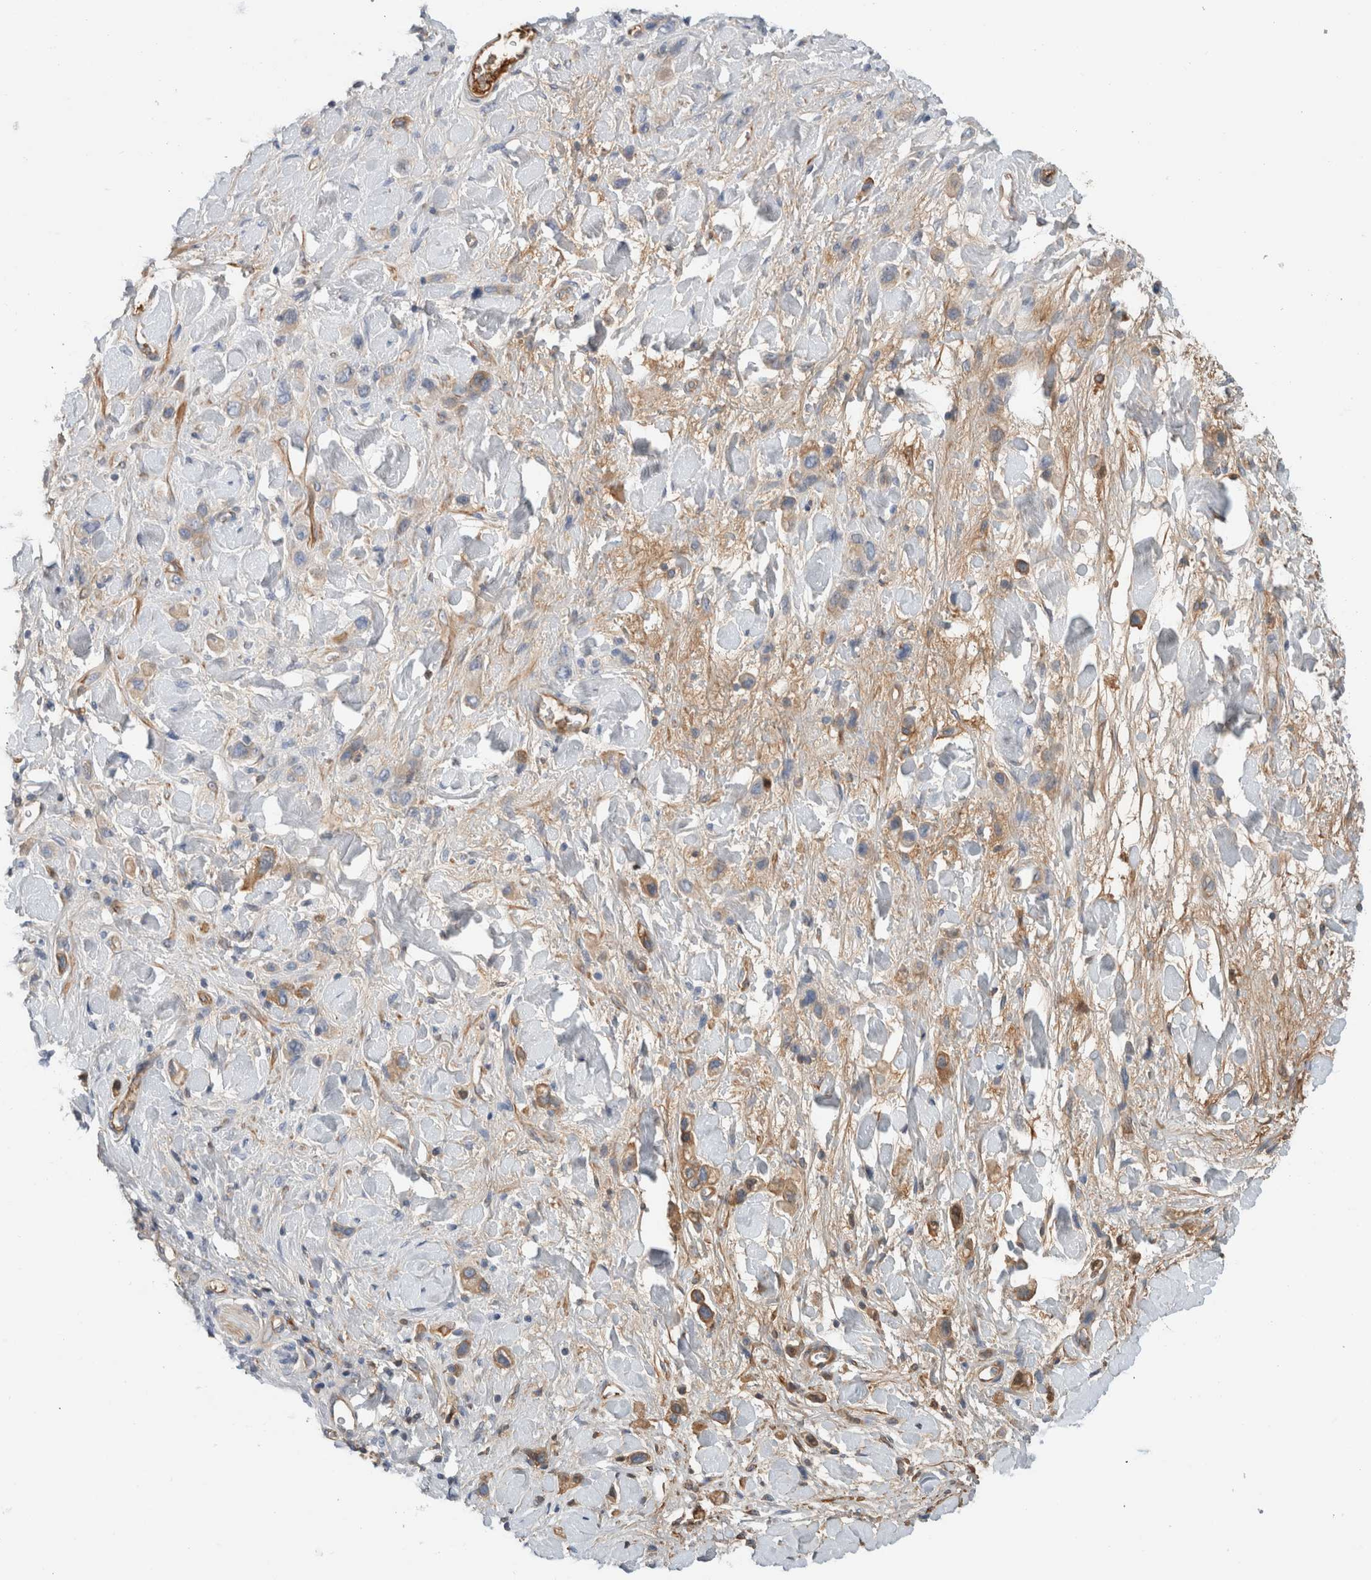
{"staining": {"intensity": "moderate", "quantity": "25%-75%", "location": "cytoplasmic/membranous"}, "tissue": "stomach cancer", "cell_type": "Tumor cells", "image_type": "cancer", "snomed": [{"axis": "morphology", "description": "Adenocarcinoma, NOS"}, {"axis": "topography", "description": "Stomach"}], "caption": "Immunohistochemistry image of human adenocarcinoma (stomach) stained for a protein (brown), which exhibits medium levels of moderate cytoplasmic/membranous positivity in approximately 25%-75% of tumor cells.", "gene": "CFI", "patient": {"sex": "female", "age": 65}}